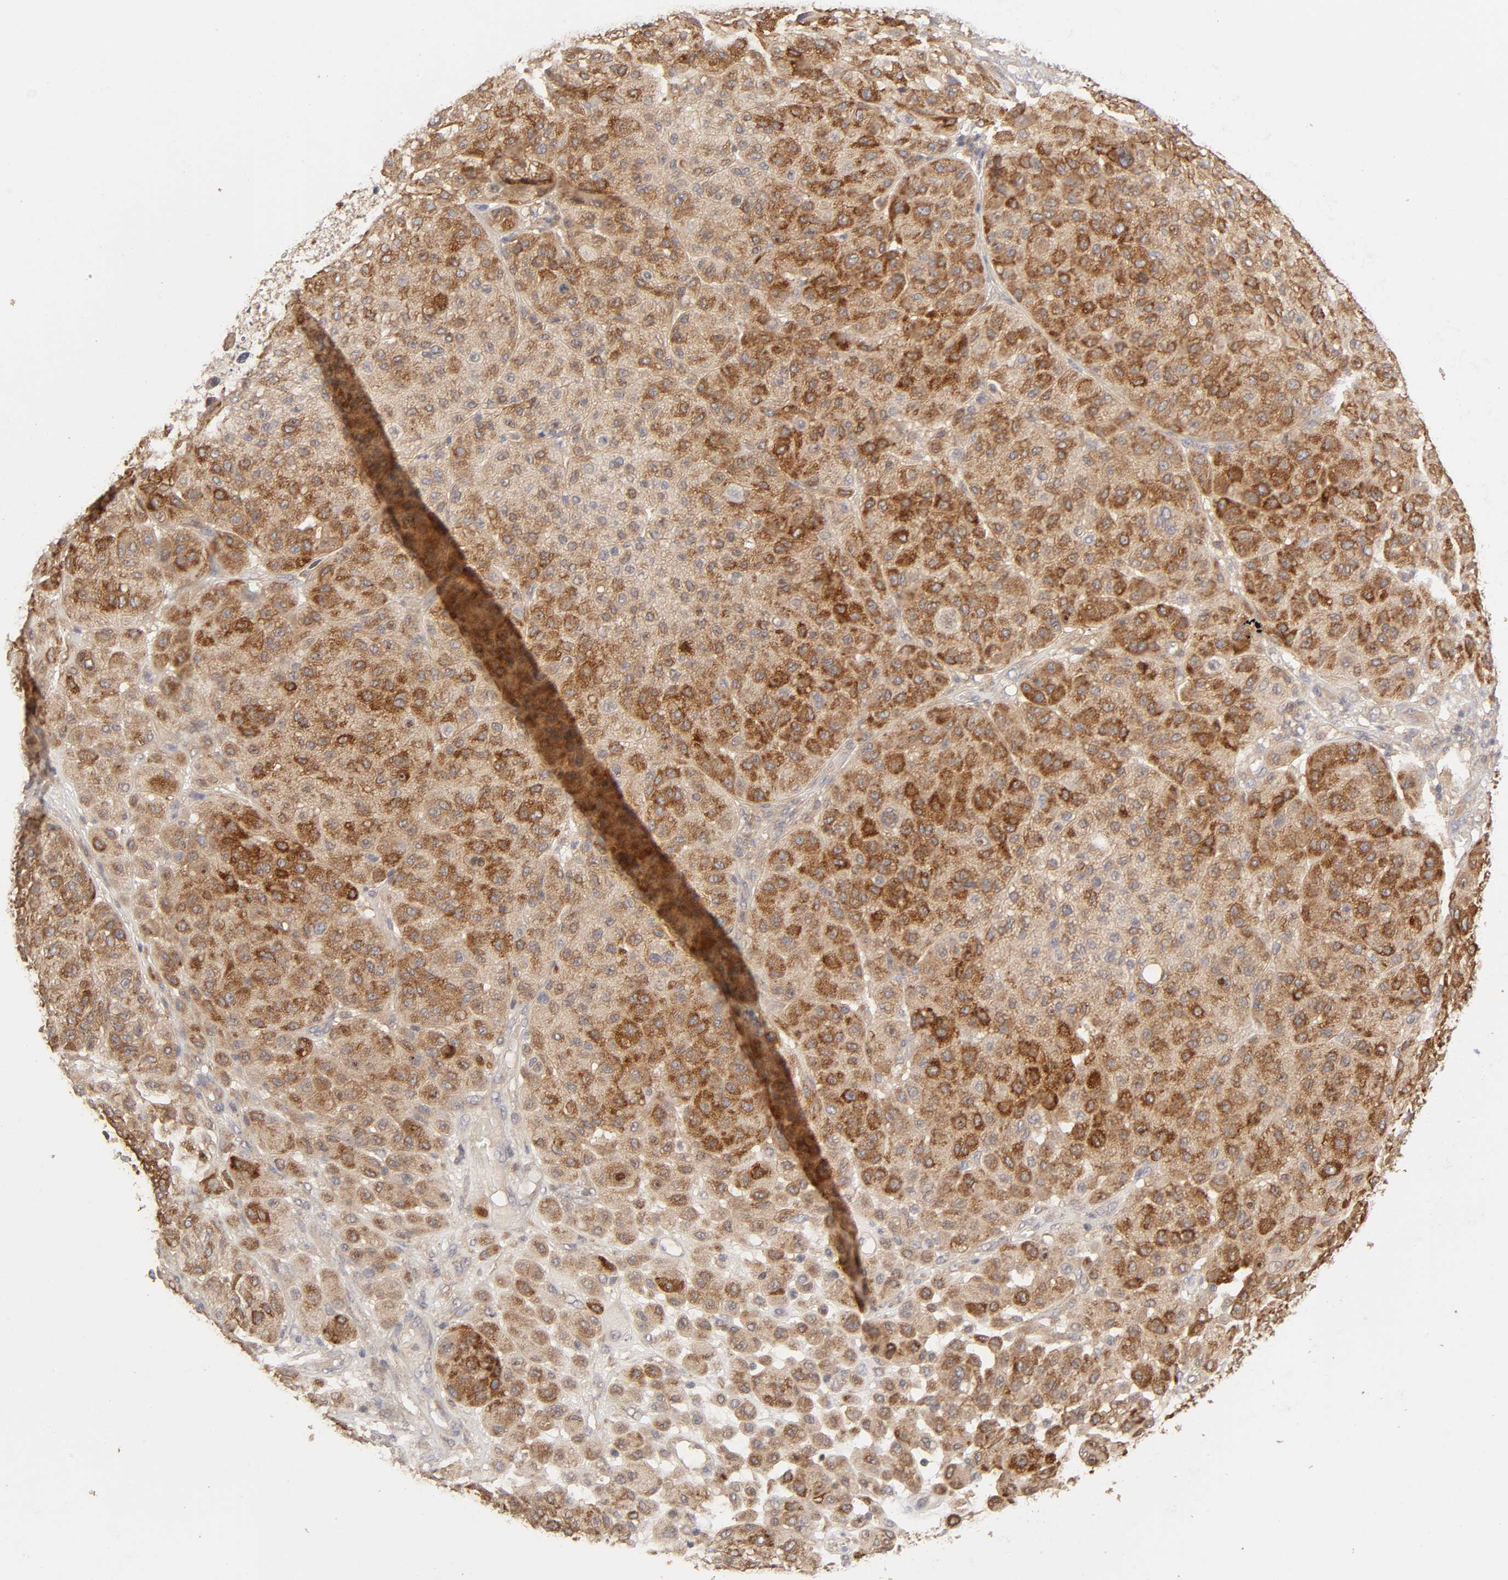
{"staining": {"intensity": "moderate", "quantity": "25%-75%", "location": "cytoplasmic/membranous"}, "tissue": "melanoma", "cell_type": "Tumor cells", "image_type": "cancer", "snomed": [{"axis": "morphology", "description": "Normal tissue, NOS"}, {"axis": "morphology", "description": "Malignant melanoma, Metastatic site"}, {"axis": "topography", "description": "Skin"}], "caption": "Protein staining reveals moderate cytoplasmic/membranous staining in about 25%-75% of tumor cells in malignant melanoma (metastatic site). (Brightfield microscopy of DAB IHC at high magnification).", "gene": "AP1G2", "patient": {"sex": "male", "age": 41}}